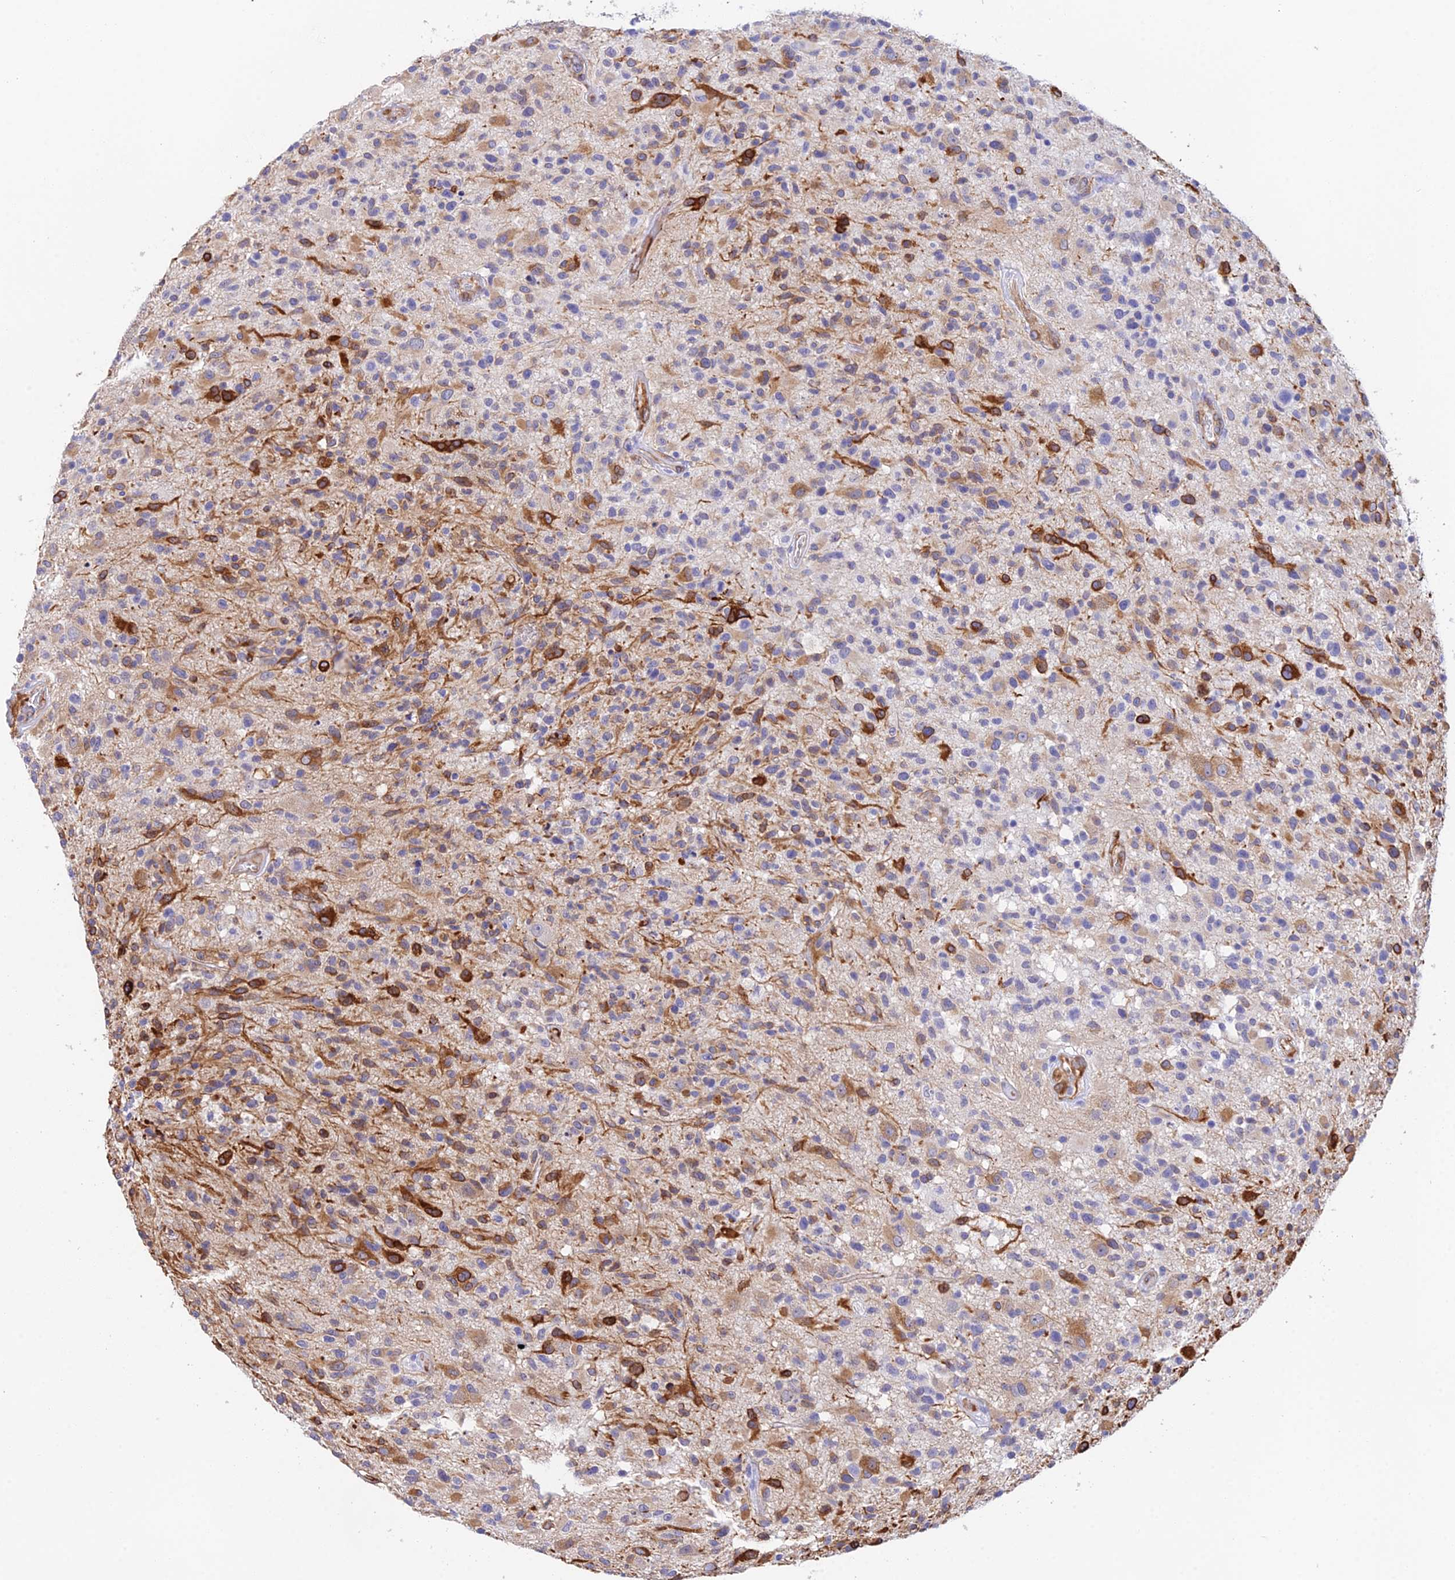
{"staining": {"intensity": "strong", "quantity": "<25%", "location": "cytoplasmic/membranous"}, "tissue": "glioma", "cell_type": "Tumor cells", "image_type": "cancer", "snomed": [{"axis": "morphology", "description": "Glioma, malignant, High grade"}, {"axis": "morphology", "description": "Glioblastoma, NOS"}, {"axis": "topography", "description": "Brain"}], "caption": "Glioma tissue shows strong cytoplasmic/membranous staining in approximately <25% of tumor cells", "gene": "MXRA7", "patient": {"sex": "male", "age": 60}}